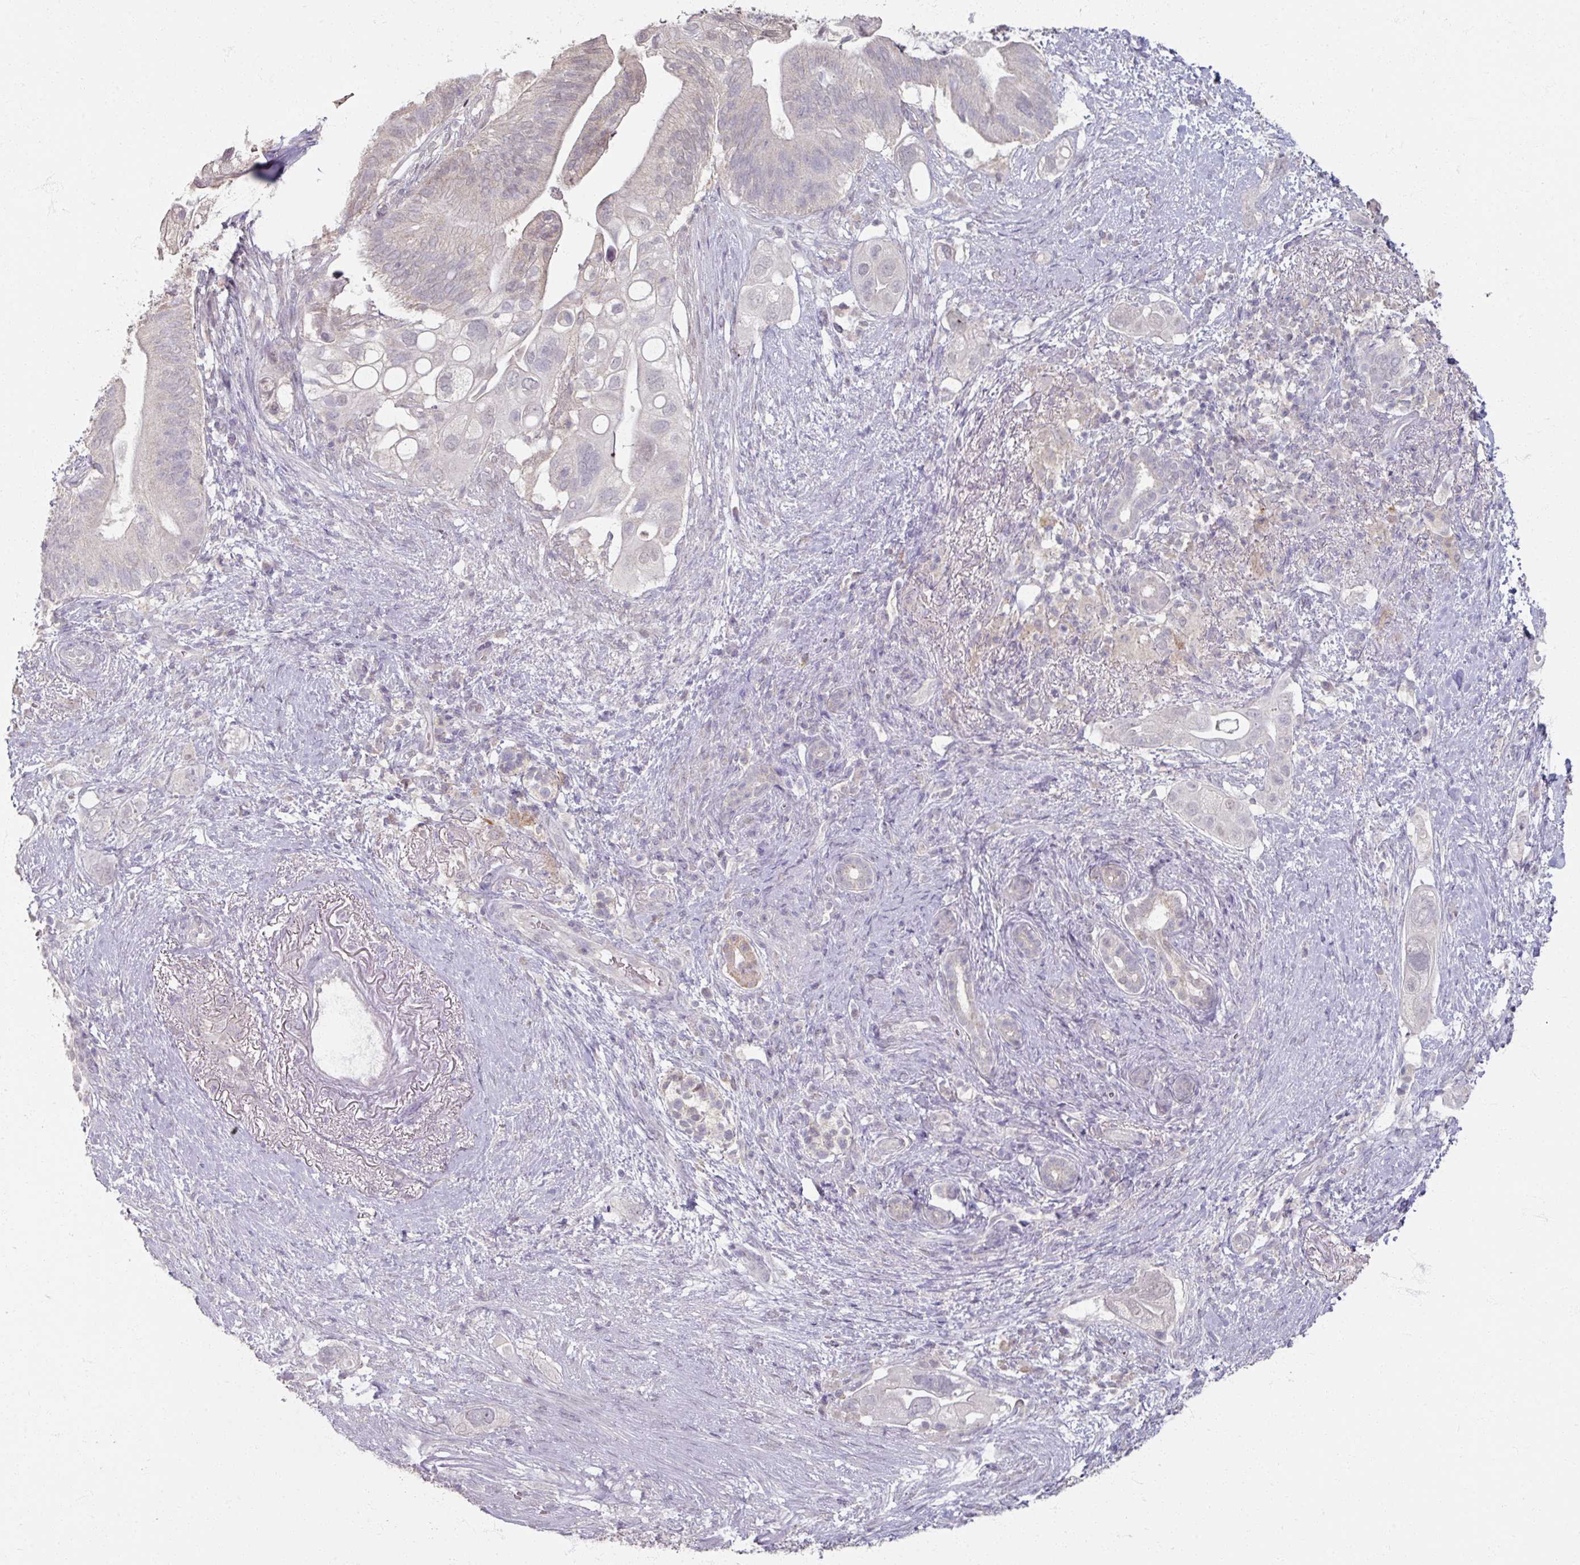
{"staining": {"intensity": "negative", "quantity": "none", "location": "none"}, "tissue": "pancreatic cancer", "cell_type": "Tumor cells", "image_type": "cancer", "snomed": [{"axis": "morphology", "description": "Adenocarcinoma, NOS"}, {"axis": "topography", "description": "Pancreas"}], "caption": "This is a photomicrograph of immunohistochemistry staining of pancreatic cancer, which shows no expression in tumor cells. (Brightfield microscopy of DAB (3,3'-diaminobenzidine) immunohistochemistry at high magnification).", "gene": "SOX11", "patient": {"sex": "female", "age": 72}}